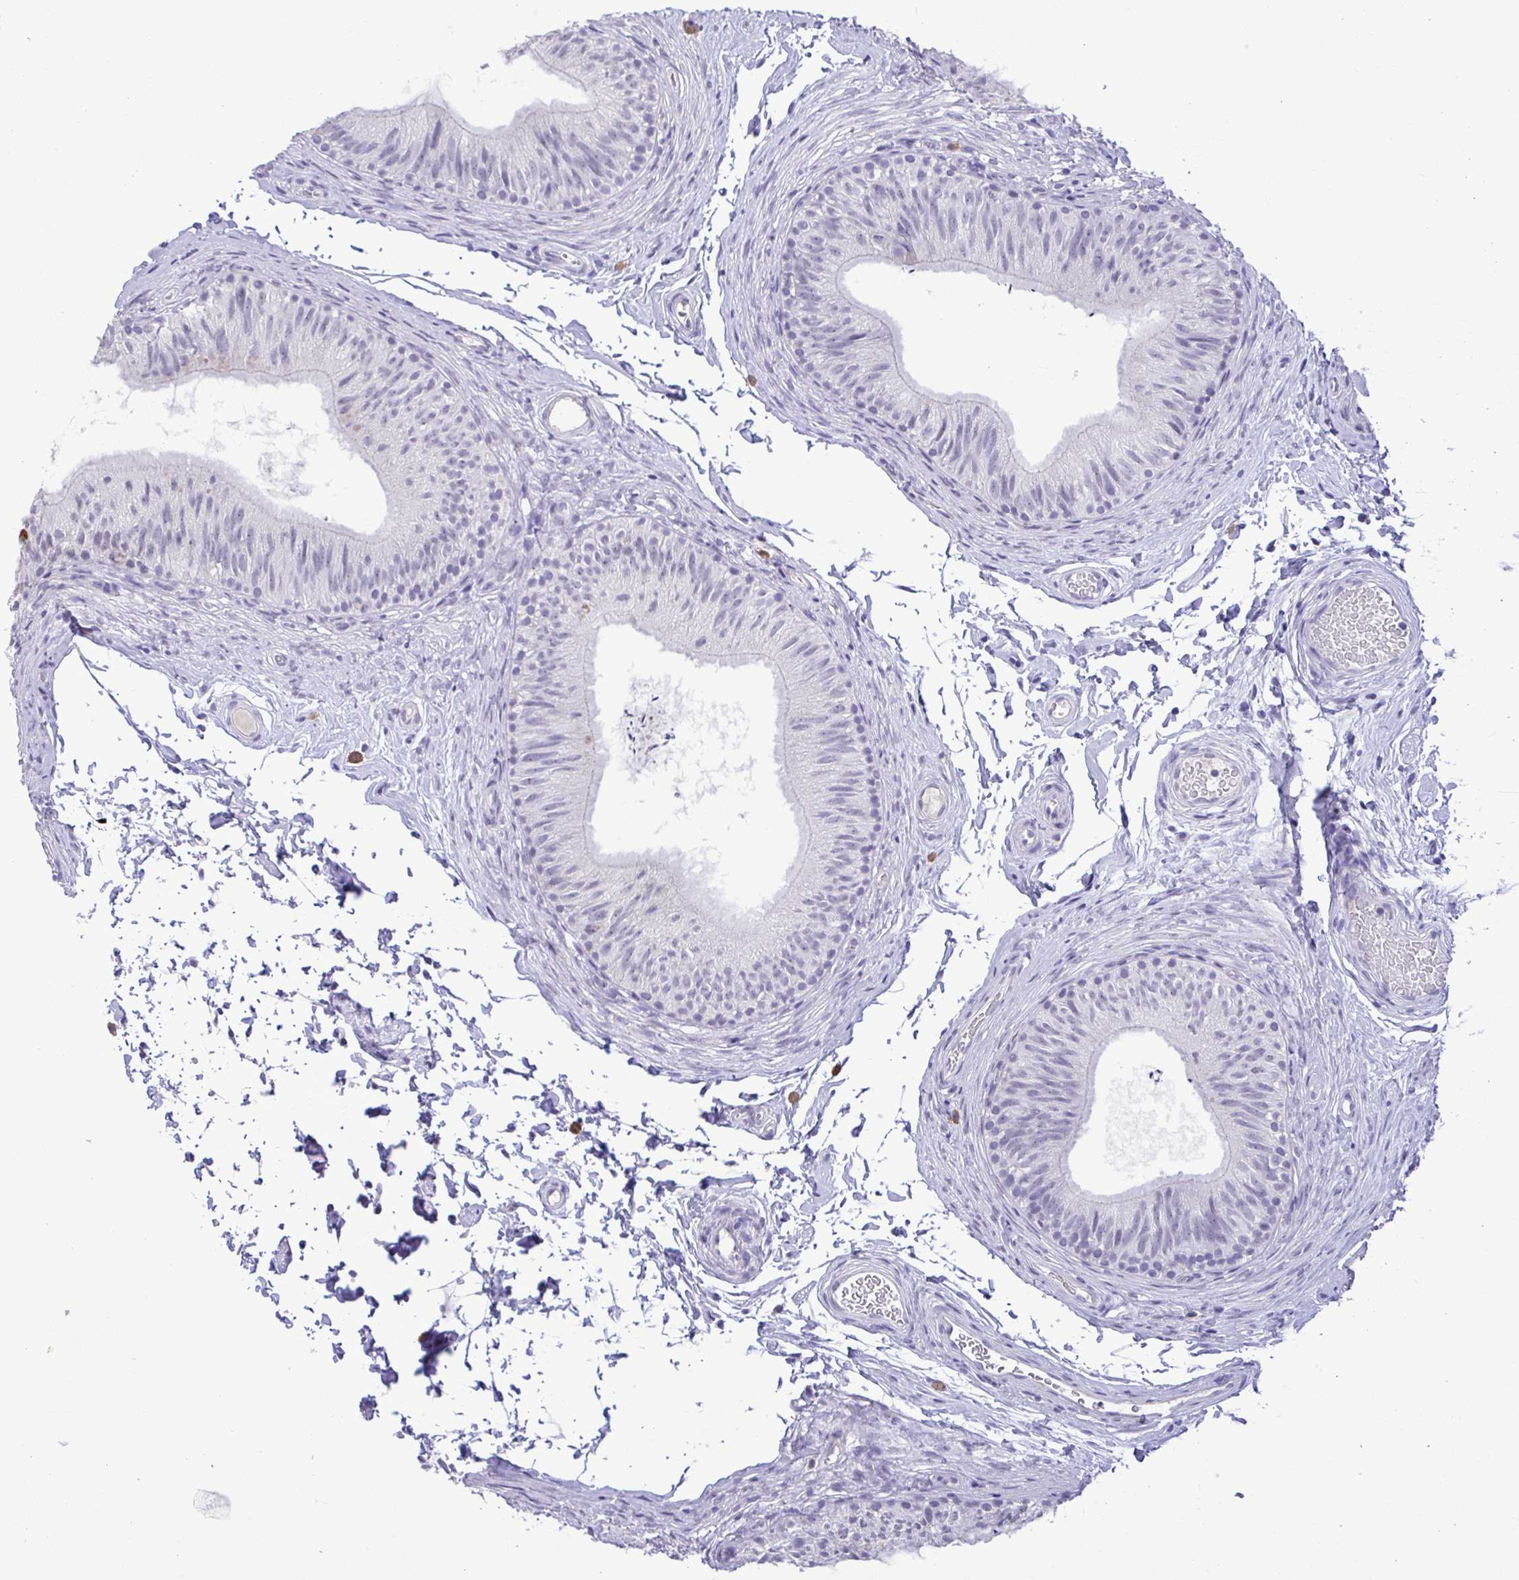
{"staining": {"intensity": "negative", "quantity": "none", "location": "none"}, "tissue": "epididymis", "cell_type": "Glandular cells", "image_type": "normal", "snomed": [{"axis": "morphology", "description": "Normal tissue, NOS"}, {"axis": "topography", "description": "Epididymis, spermatic cord, NOS"}, {"axis": "topography", "description": "Epididymis"}, {"axis": "topography", "description": "Peripheral nerve tissue"}], "caption": "This is a micrograph of immunohistochemistry staining of benign epididymis, which shows no positivity in glandular cells.", "gene": "YBX2", "patient": {"sex": "male", "age": 29}}